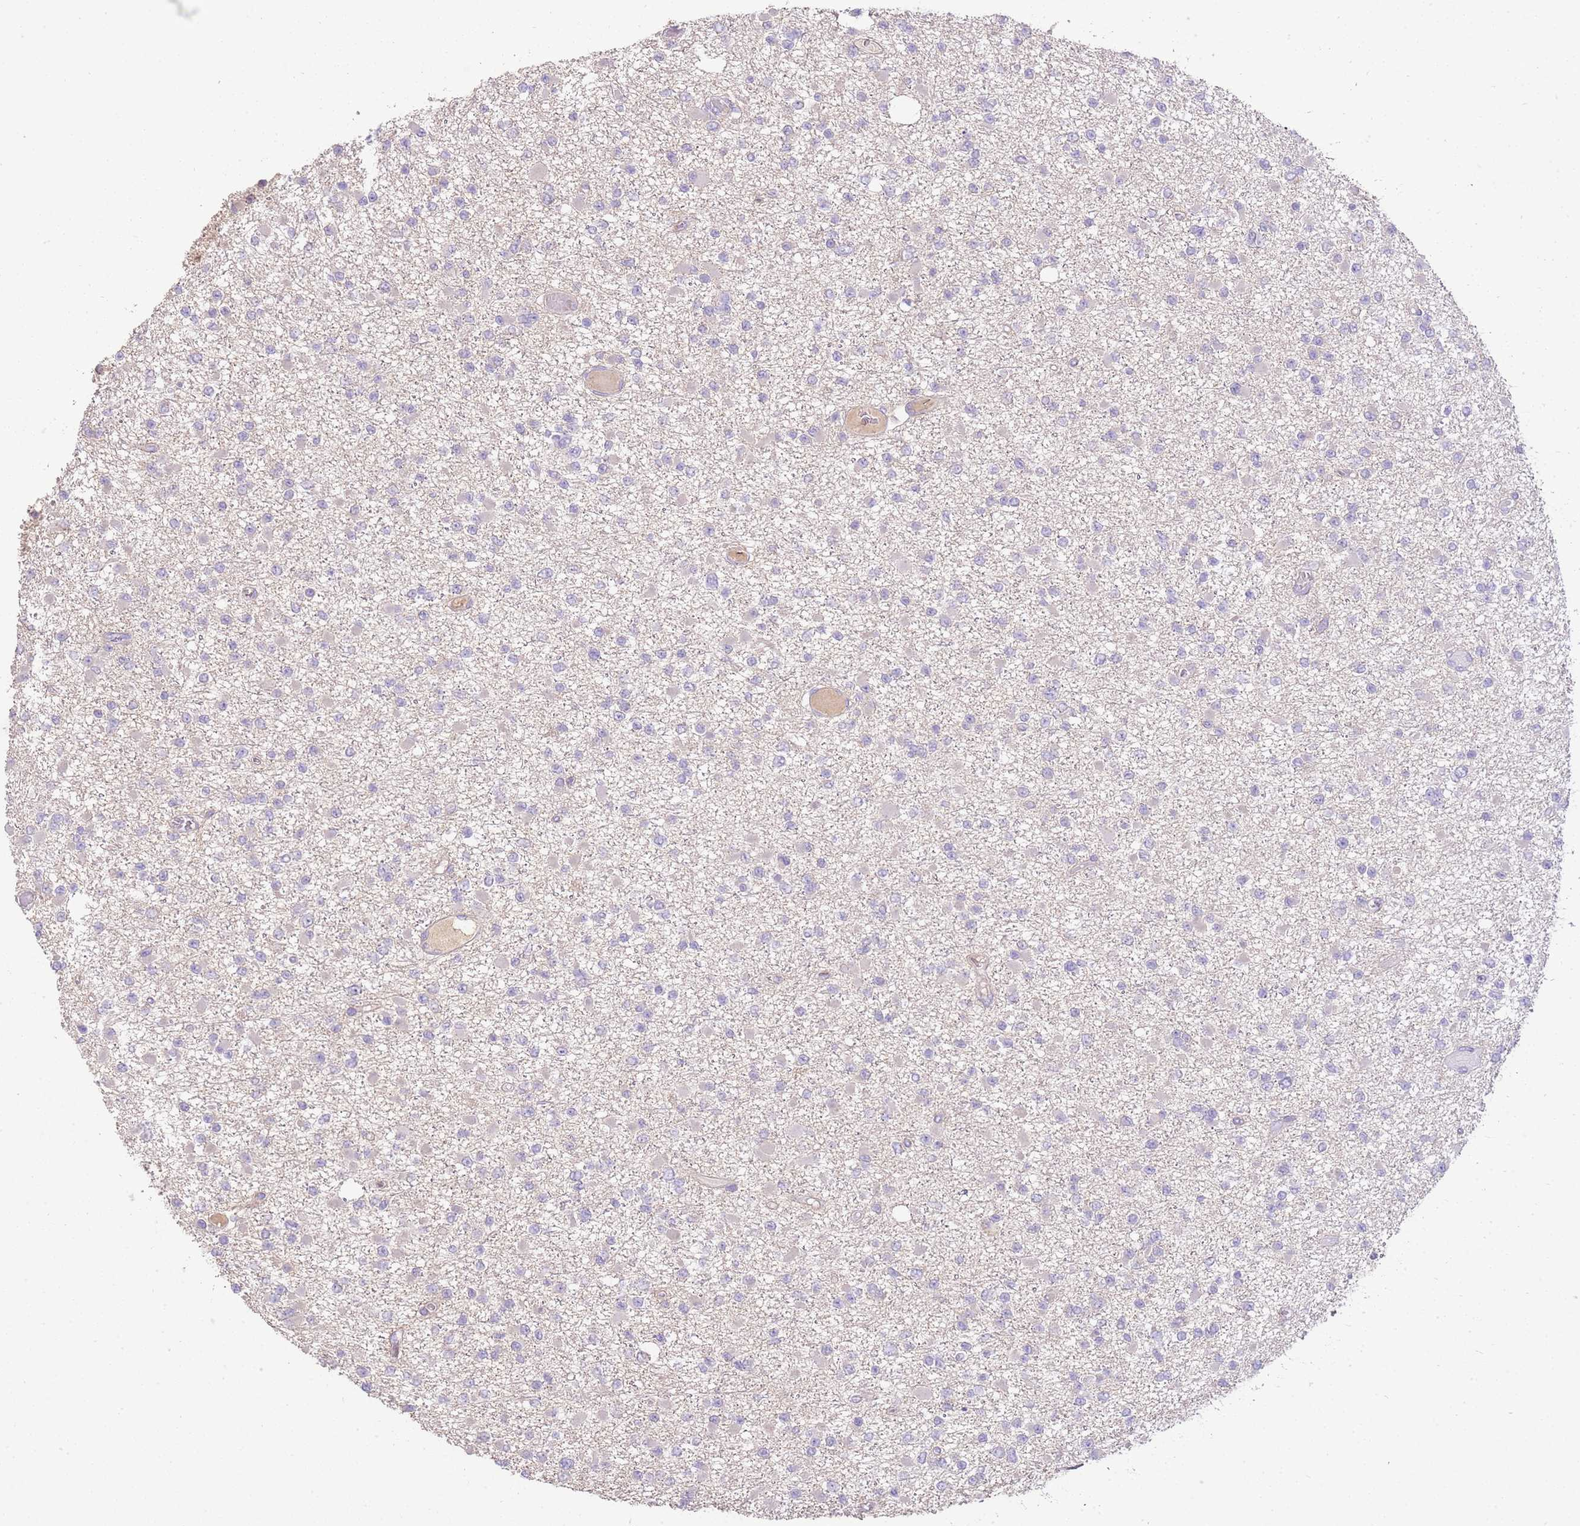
{"staining": {"intensity": "negative", "quantity": "none", "location": "none"}, "tissue": "glioma", "cell_type": "Tumor cells", "image_type": "cancer", "snomed": [{"axis": "morphology", "description": "Glioma, malignant, Low grade"}, {"axis": "topography", "description": "Brain"}], "caption": "Malignant glioma (low-grade) was stained to show a protein in brown. There is no significant expression in tumor cells. (Brightfield microscopy of DAB IHC at high magnification).", "gene": "IL2RG", "patient": {"sex": "female", "age": 22}}